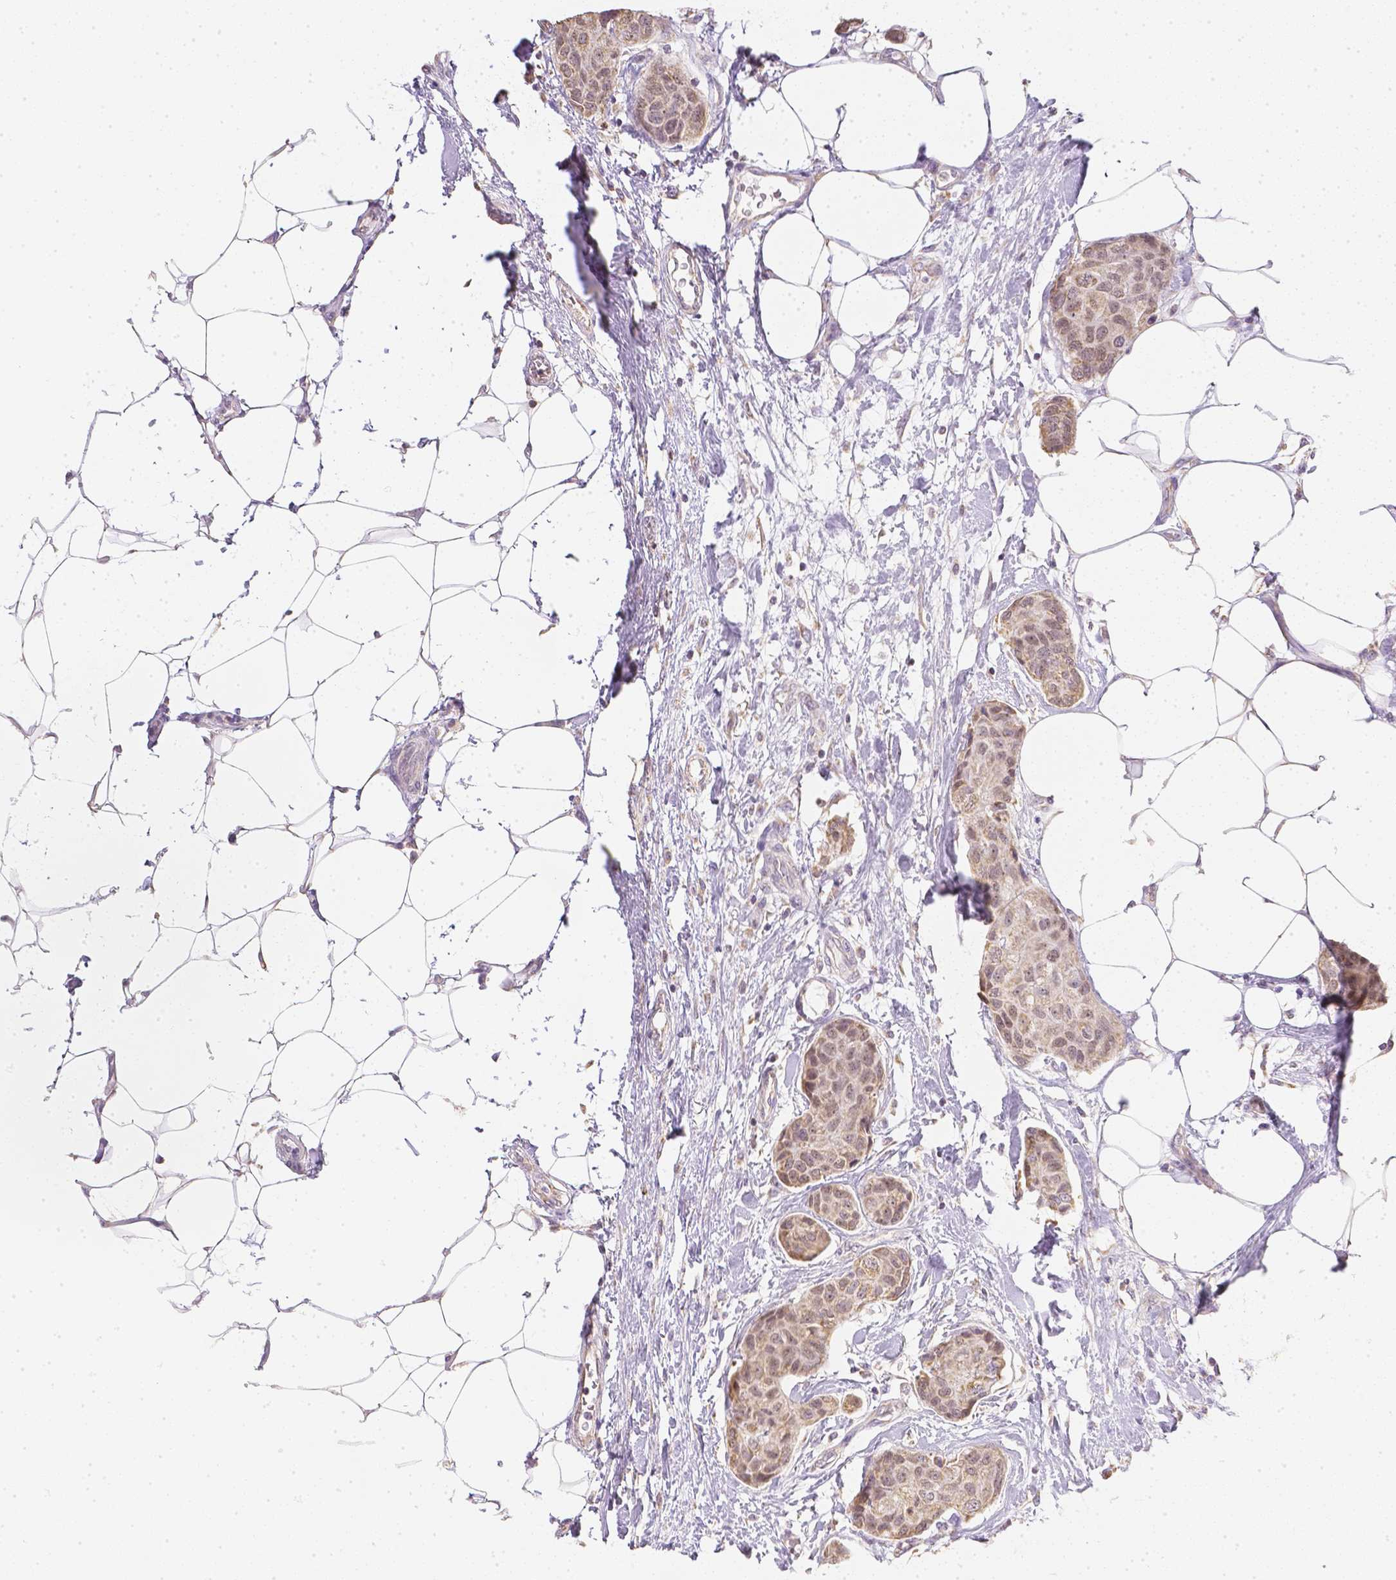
{"staining": {"intensity": "weak", "quantity": ">75%", "location": "cytoplasmic/membranous,nuclear"}, "tissue": "breast cancer", "cell_type": "Tumor cells", "image_type": "cancer", "snomed": [{"axis": "morphology", "description": "Duct carcinoma"}, {"axis": "topography", "description": "Breast"}], "caption": "The immunohistochemical stain highlights weak cytoplasmic/membranous and nuclear staining in tumor cells of breast intraductal carcinoma tissue.", "gene": "NVL", "patient": {"sex": "female", "age": 80}}